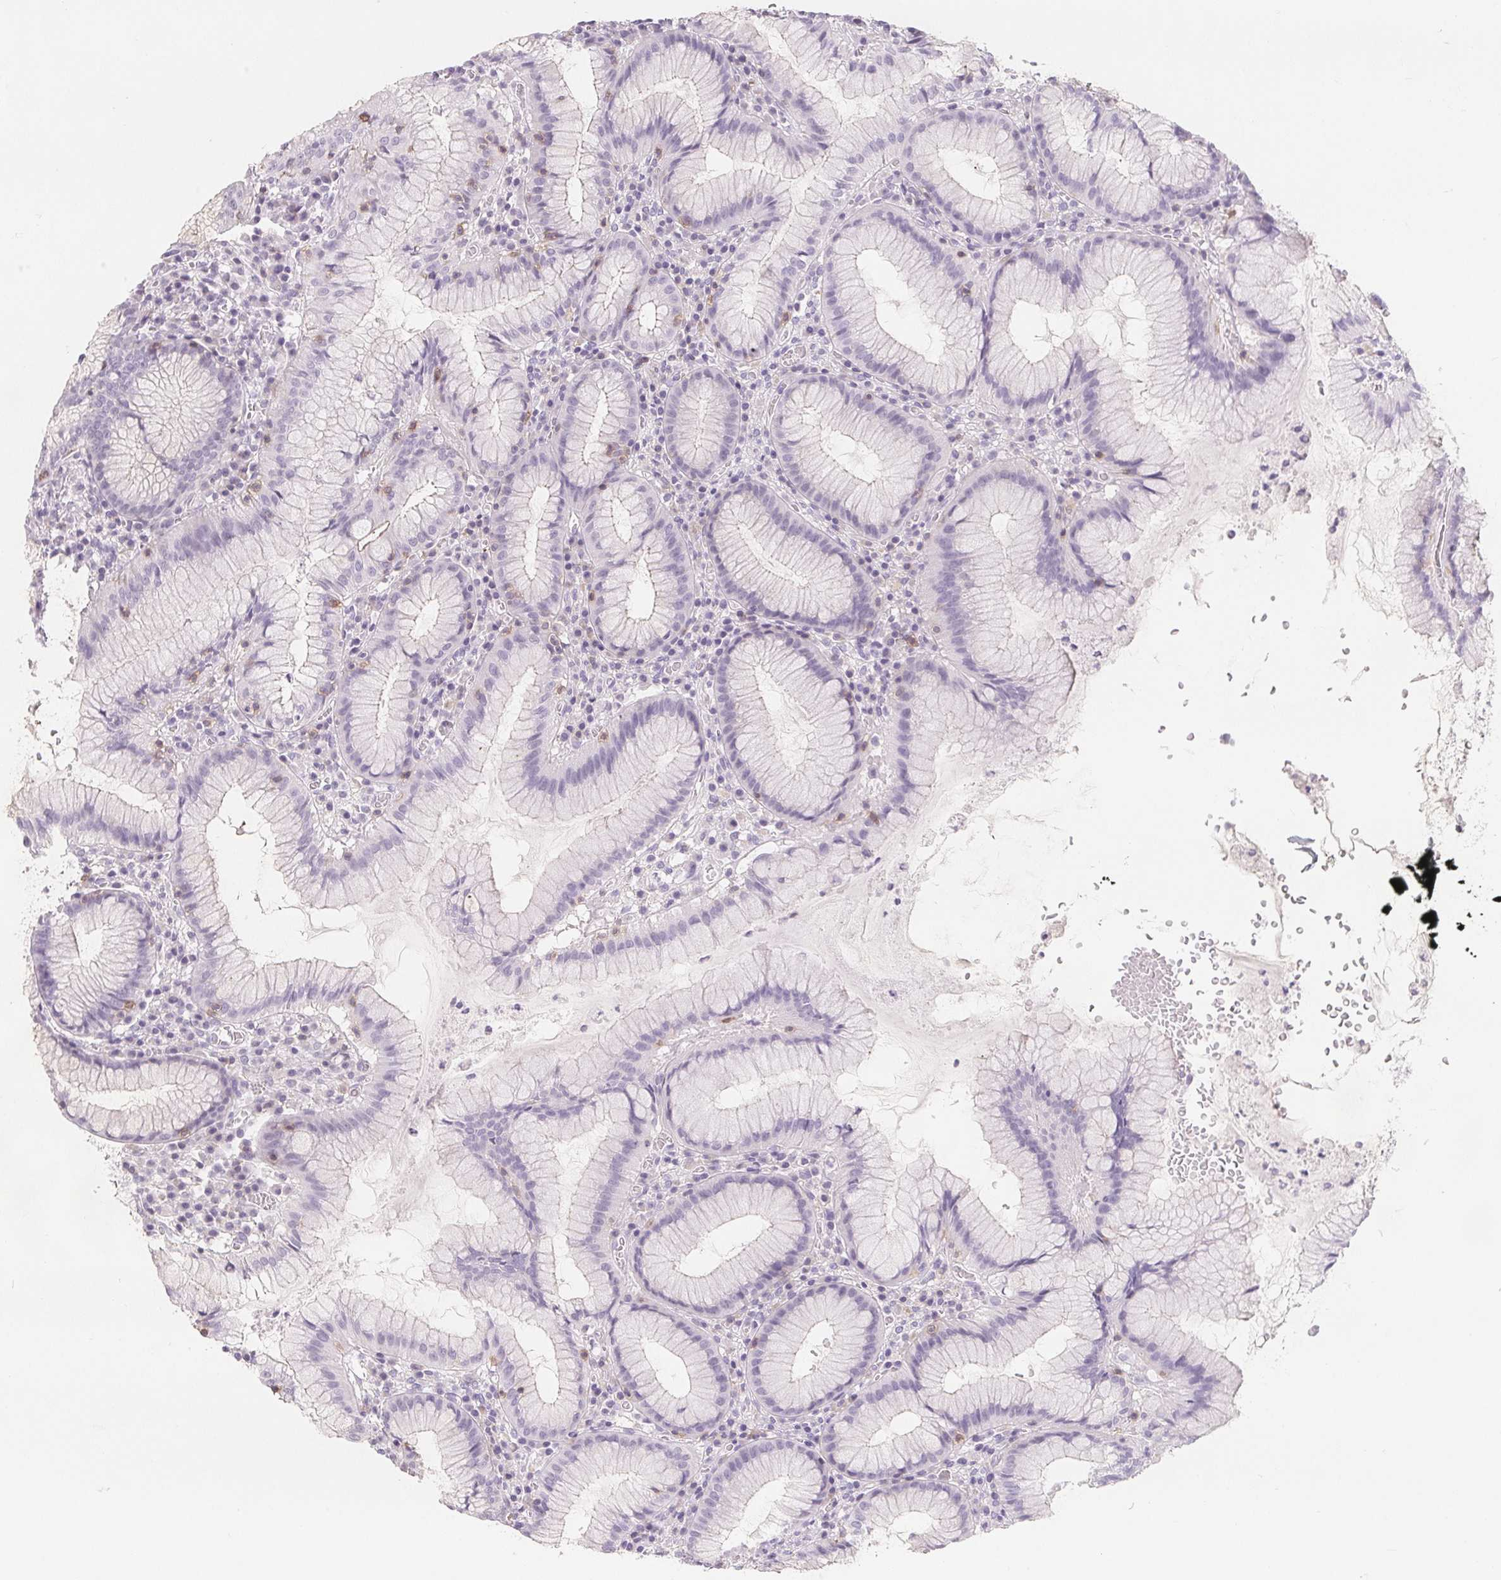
{"staining": {"intensity": "negative", "quantity": "none", "location": "none"}, "tissue": "stomach", "cell_type": "Glandular cells", "image_type": "normal", "snomed": [{"axis": "morphology", "description": "Normal tissue, NOS"}, {"axis": "topography", "description": "Stomach"}], "caption": "Immunohistochemistry (IHC) of benign human stomach displays no positivity in glandular cells.", "gene": "CD69", "patient": {"sex": "male", "age": 55}}